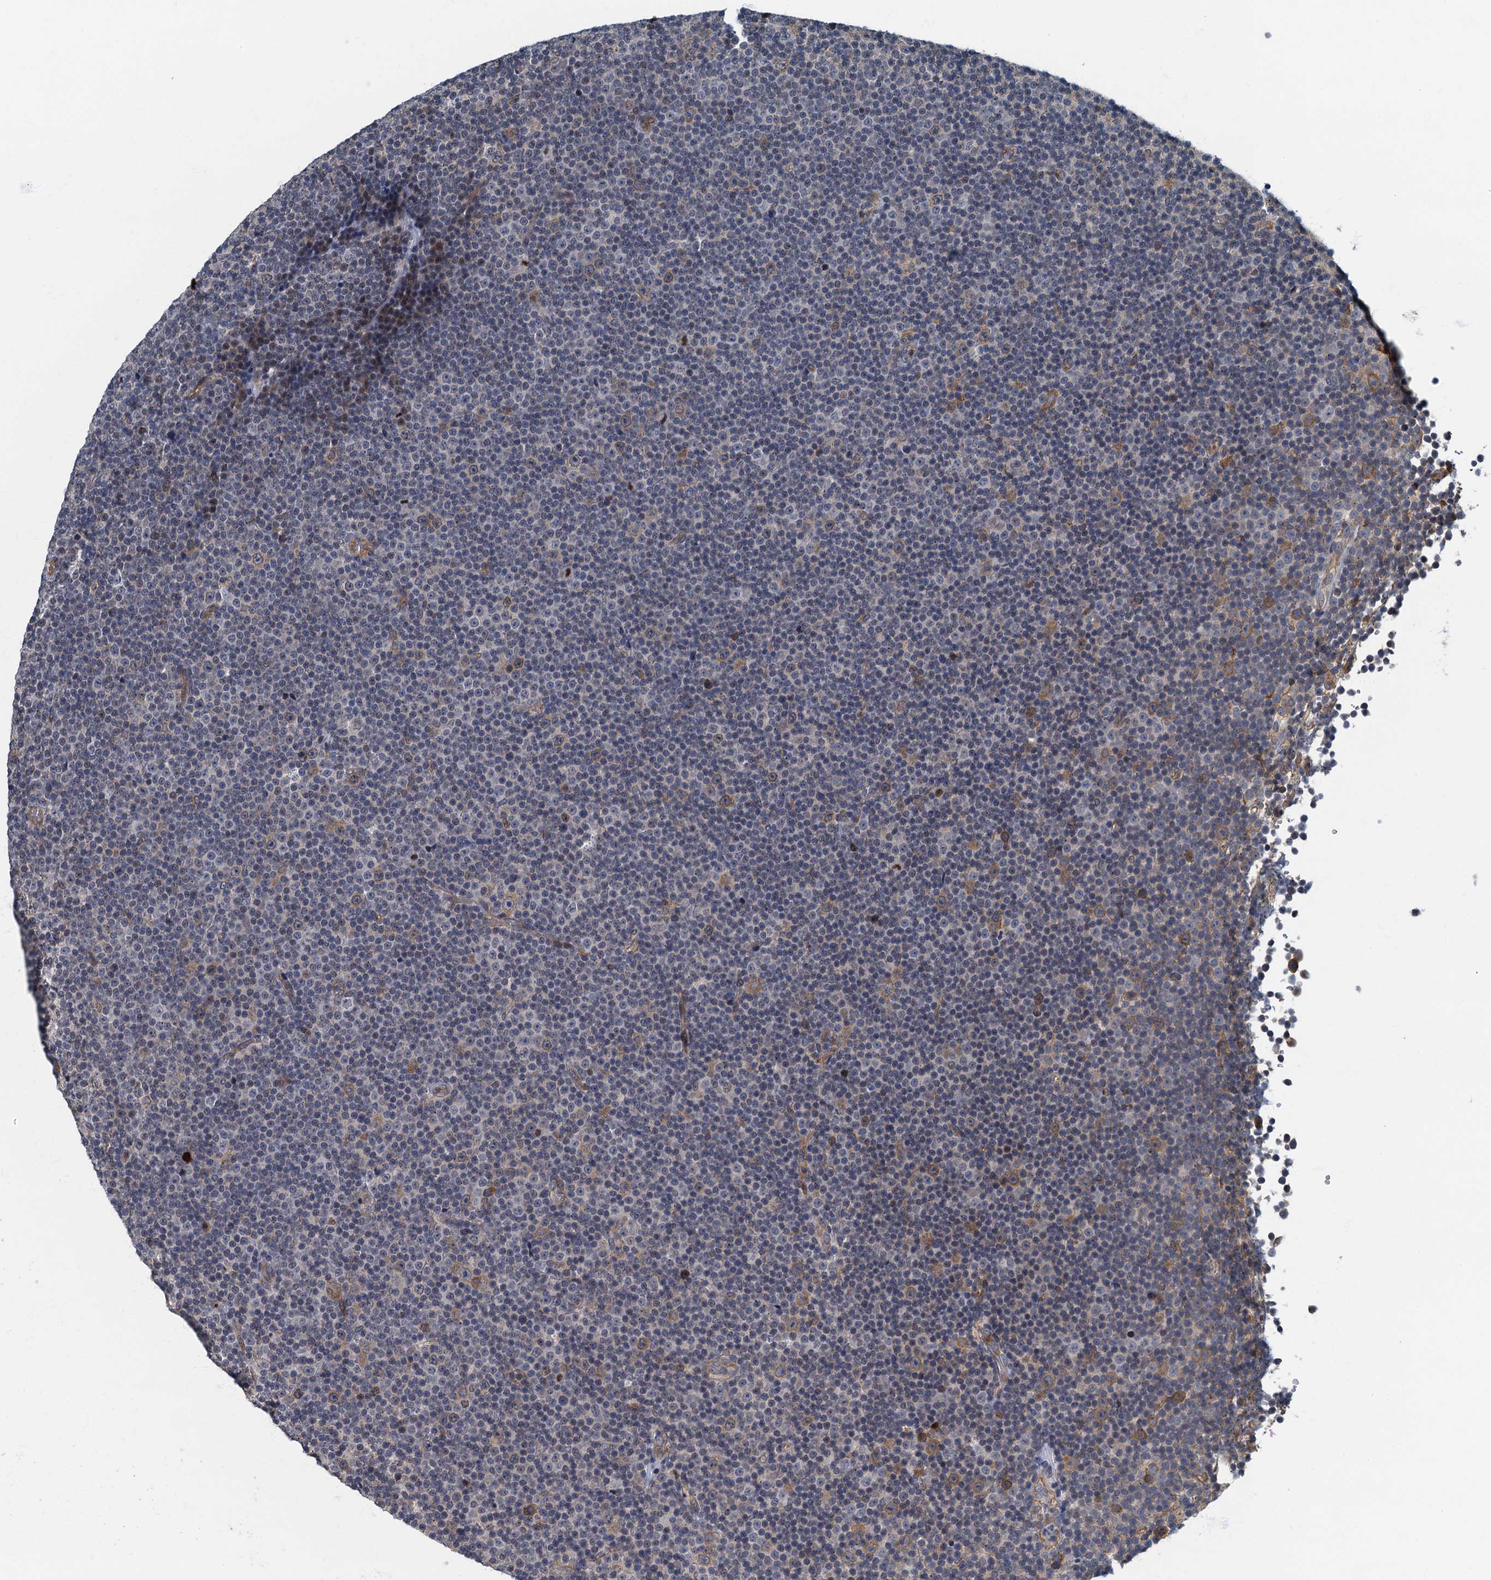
{"staining": {"intensity": "weak", "quantity": "<25%", "location": "cytoplasmic/membranous"}, "tissue": "lymphoma", "cell_type": "Tumor cells", "image_type": "cancer", "snomed": [{"axis": "morphology", "description": "Malignant lymphoma, non-Hodgkin's type, Low grade"}, {"axis": "topography", "description": "Lymph node"}], "caption": "Lymphoma was stained to show a protein in brown. There is no significant positivity in tumor cells.", "gene": "CKAP2L", "patient": {"sex": "female", "age": 67}}